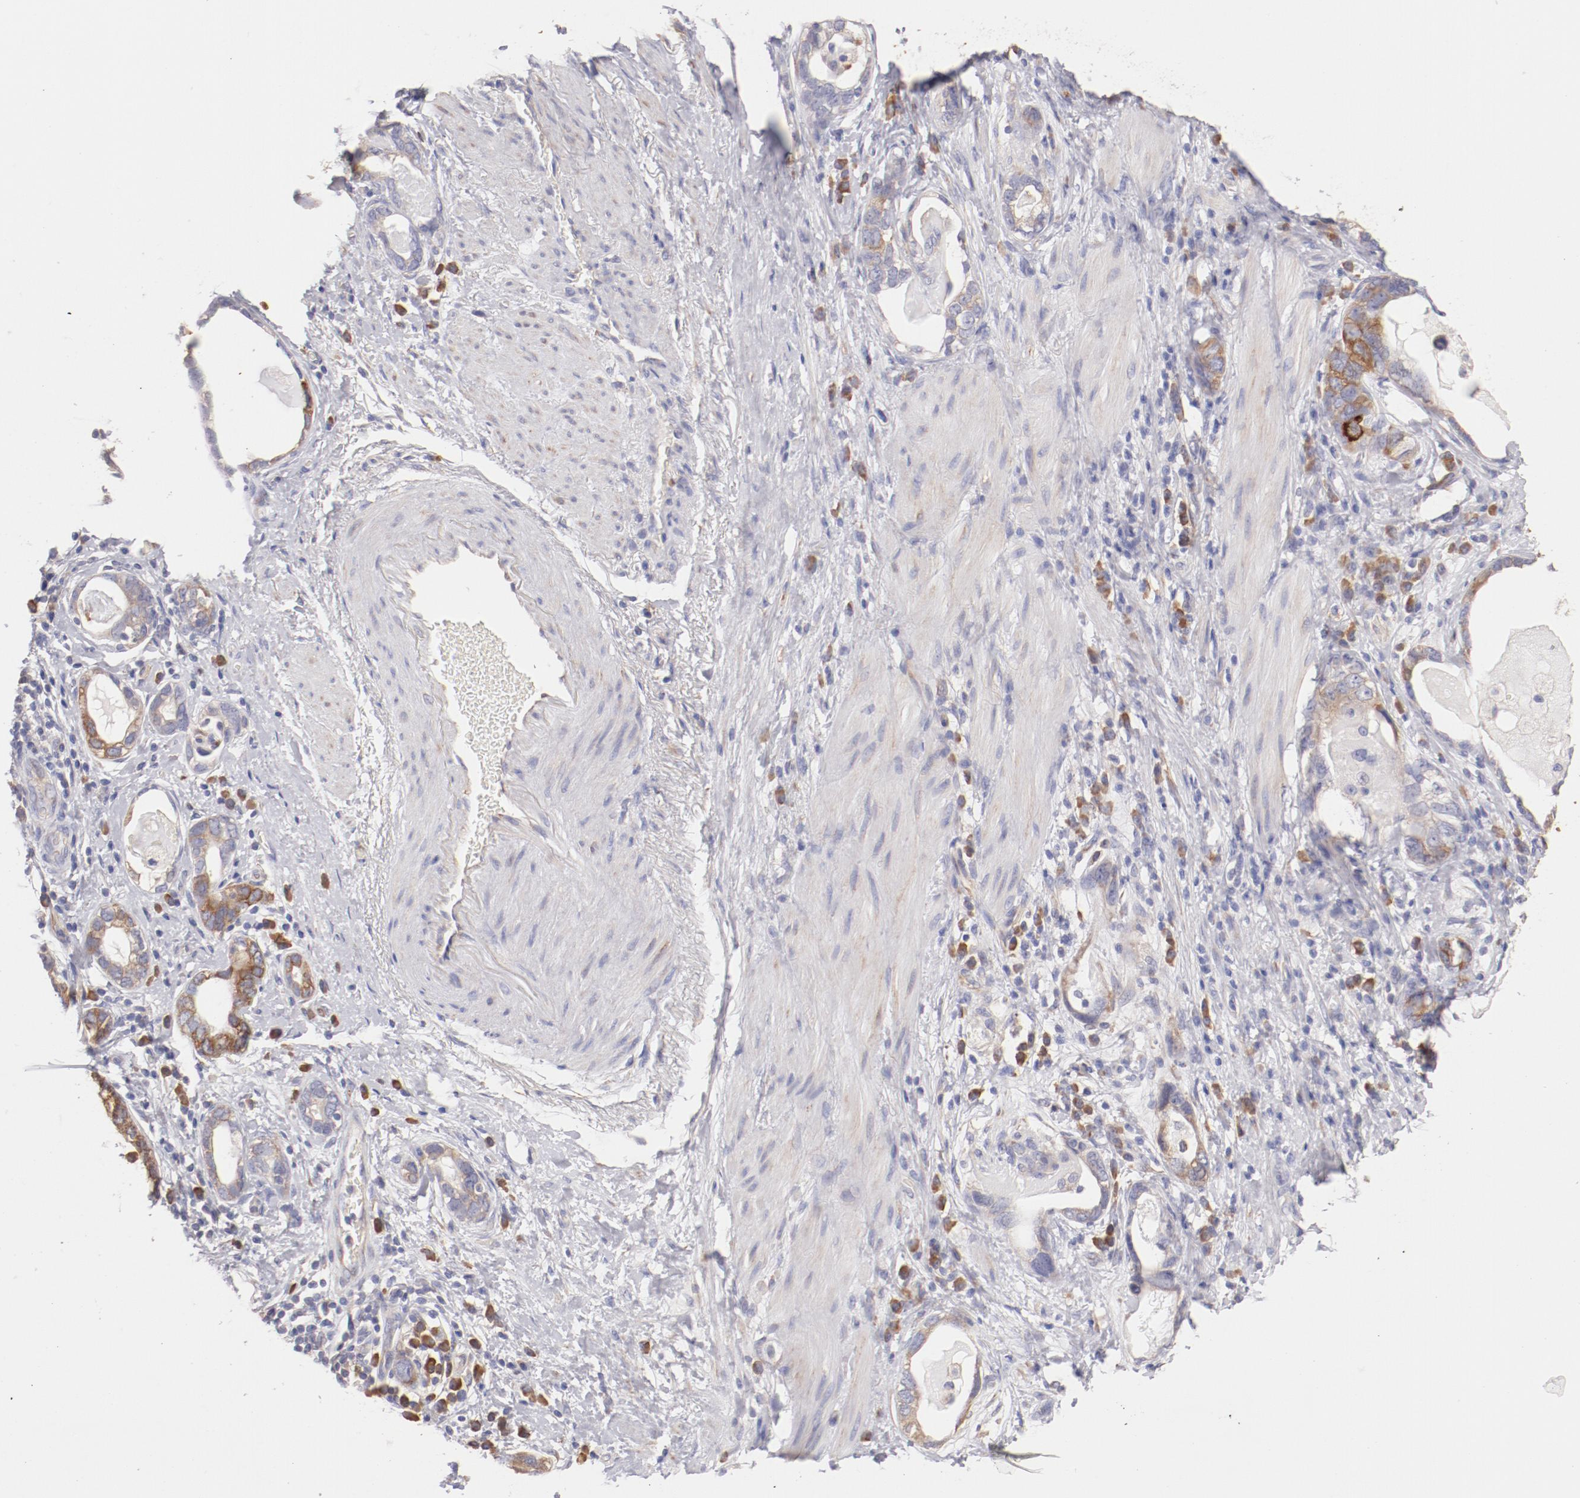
{"staining": {"intensity": "moderate", "quantity": ">75%", "location": "cytoplasmic/membranous"}, "tissue": "stomach cancer", "cell_type": "Tumor cells", "image_type": "cancer", "snomed": [{"axis": "morphology", "description": "Adenocarcinoma, NOS"}, {"axis": "topography", "description": "Stomach, lower"}], "caption": "DAB immunohistochemical staining of stomach cancer demonstrates moderate cytoplasmic/membranous protein staining in approximately >75% of tumor cells. Immunohistochemistry (ihc) stains the protein of interest in brown and the nuclei are stained blue.", "gene": "ENTPD5", "patient": {"sex": "female", "age": 93}}